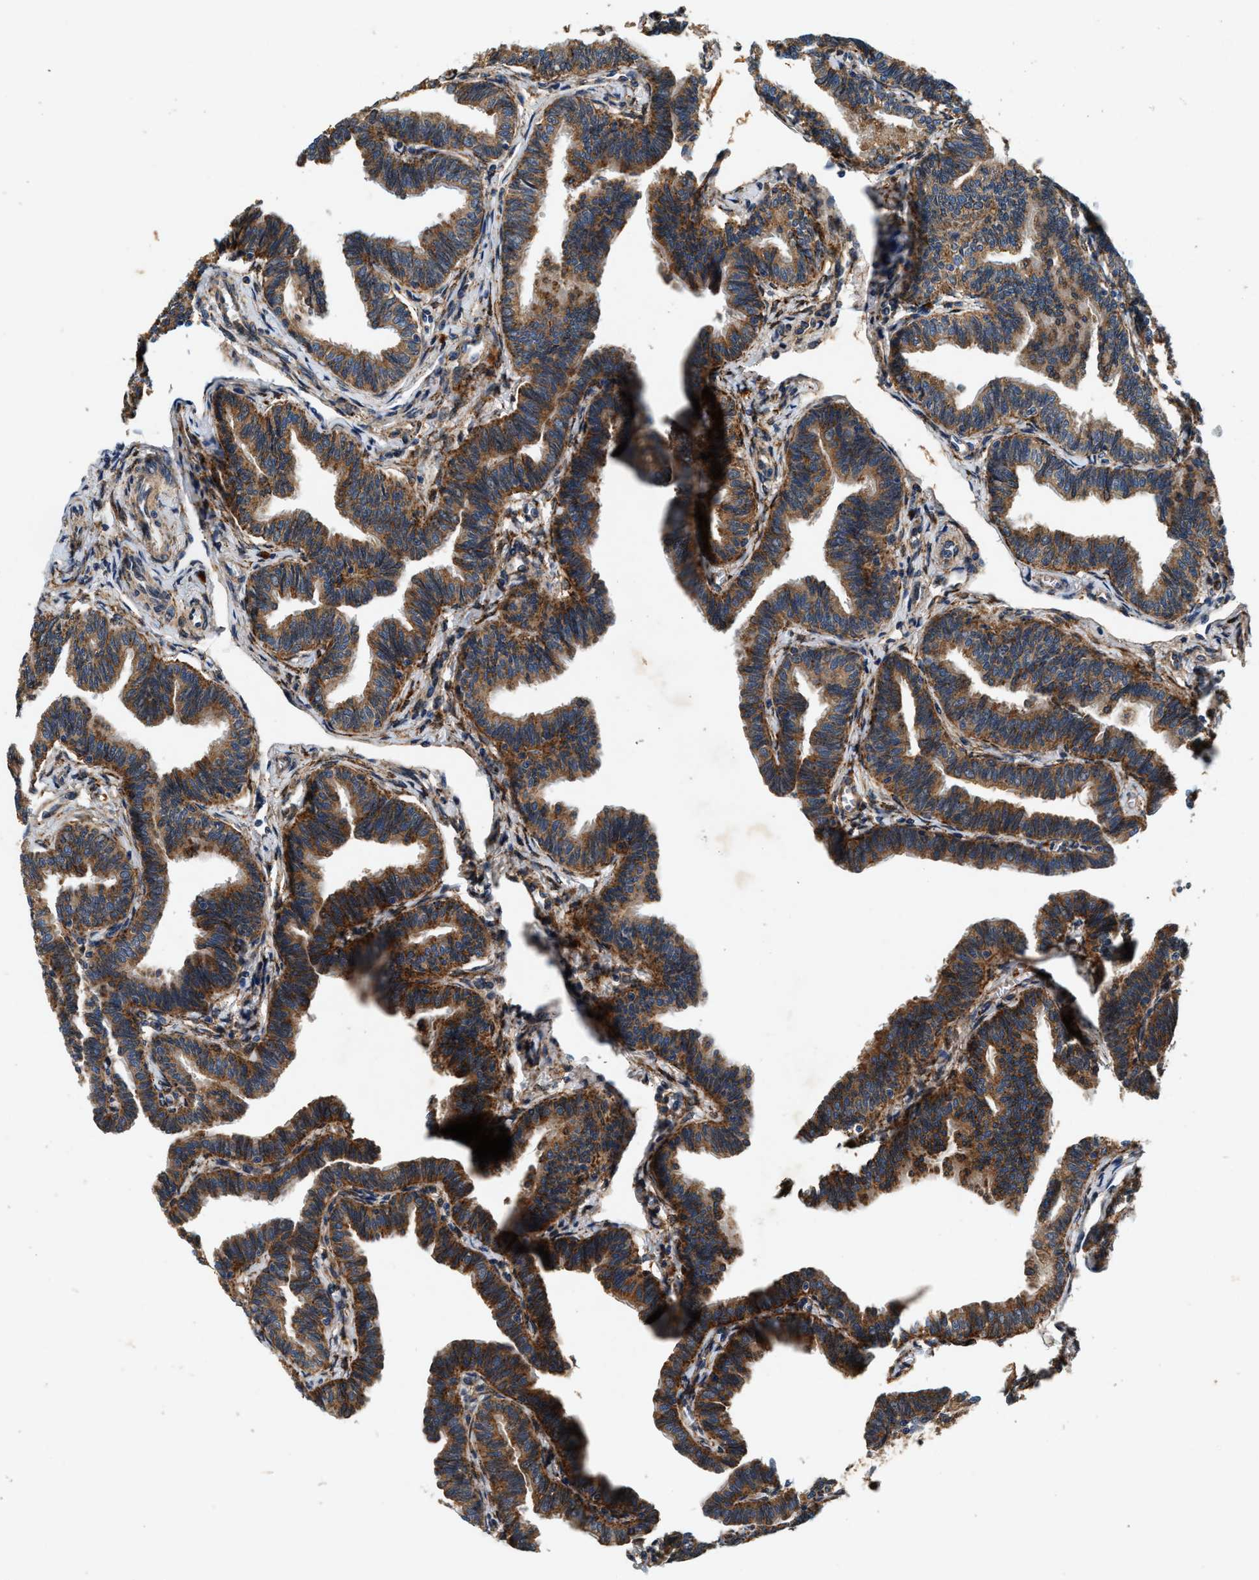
{"staining": {"intensity": "moderate", "quantity": ">75%", "location": "cytoplasmic/membranous"}, "tissue": "fallopian tube", "cell_type": "Glandular cells", "image_type": "normal", "snomed": [{"axis": "morphology", "description": "Normal tissue, NOS"}, {"axis": "topography", "description": "Fallopian tube"}, {"axis": "topography", "description": "Ovary"}], "caption": "IHC image of normal human fallopian tube stained for a protein (brown), which exhibits medium levels of moderate cytoplasmic/membranous positivity in approximately >75% of glandular cells.", "gene": "DUSP10", "patient": {"sex": "female", "age": 23}}